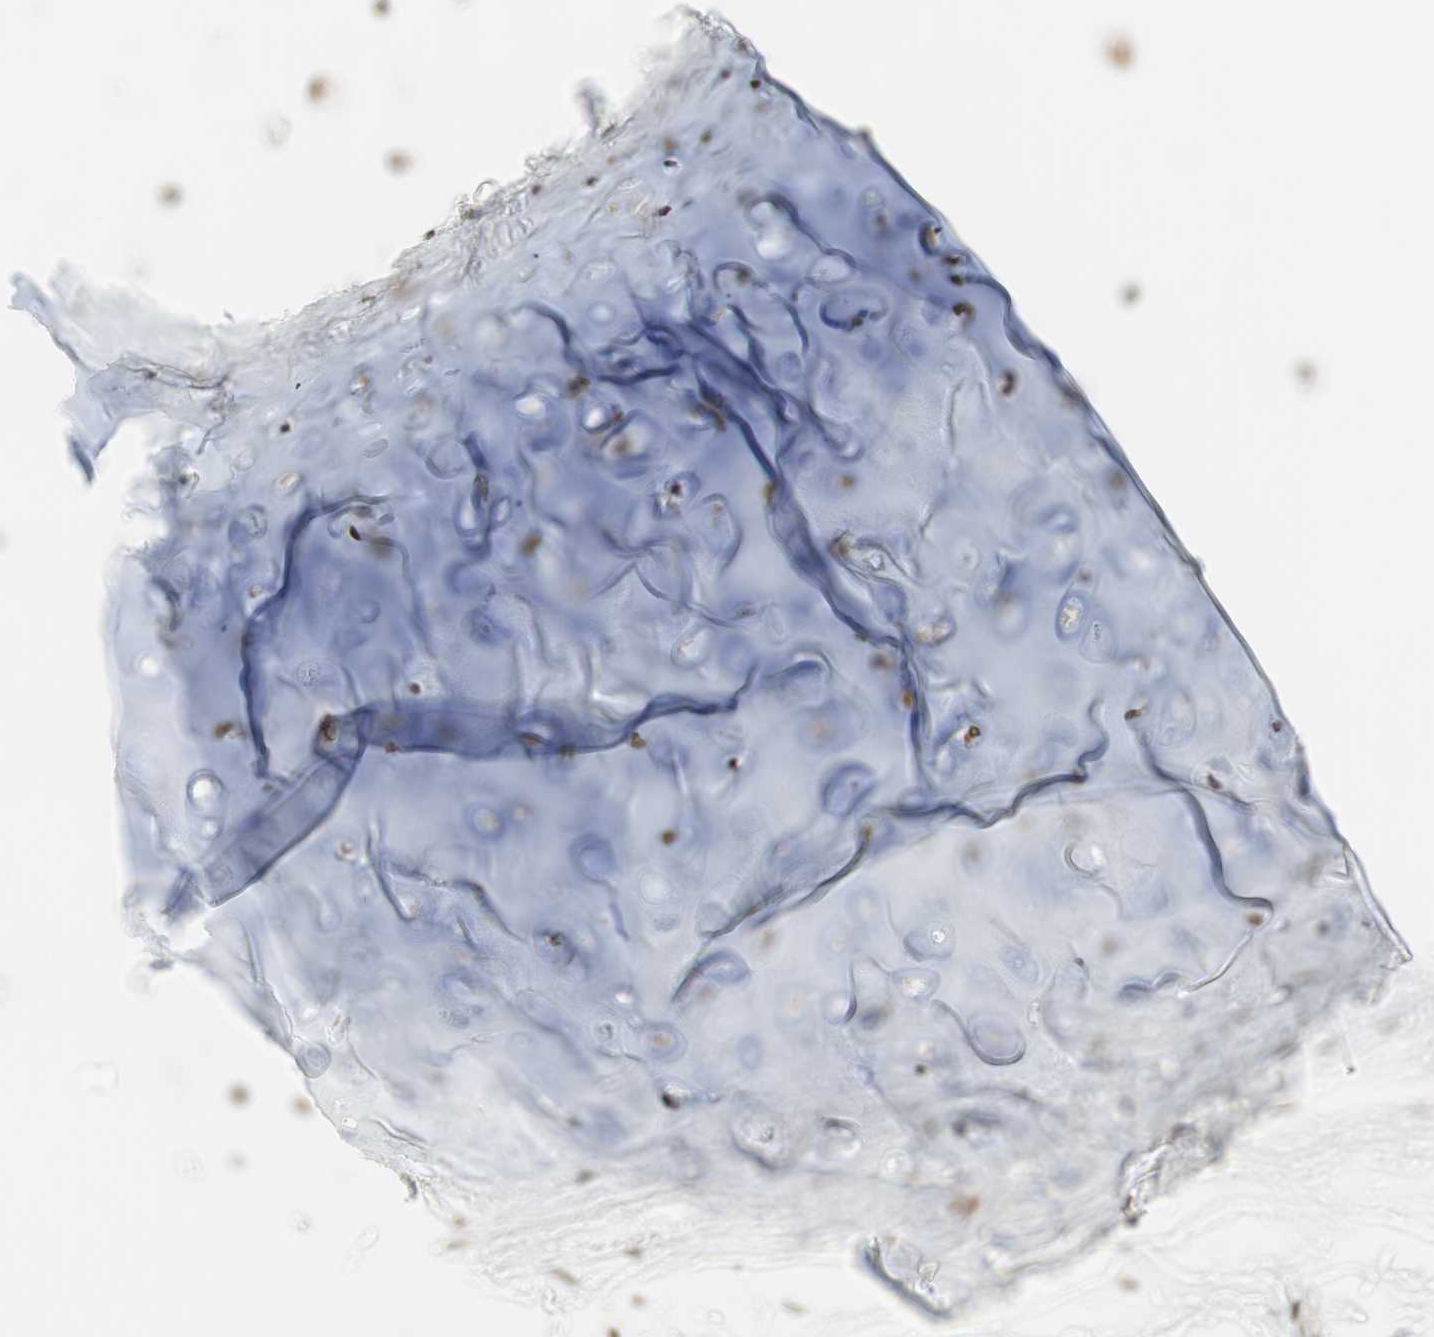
{"staining": {"intensity": "moderate", "quantity": ">75%", "location": "nuclear"}, "tissue": "adipose tissue", "cell_type": "Adipocytes", "image_type": "normal", "snomed": [{"axis": "morphology", "description": "Normal tissue, NOS"}, {"axis": "topography", "description": "Cartilage tissue"}, {"axis": "topography", "description": "Bronchus"}], "caption": "Adipose tissue stained for a protein demonstrates moderate nuclear positivity in adipocytes. Using DAB (3,3'-diaminobenzidine) (brown) and hematoxylin (blue) stains, captured at high magnification using brightfield microscopy.", "gene": "SMARCE1", "patient": {"sex": "female", "age": 73}}